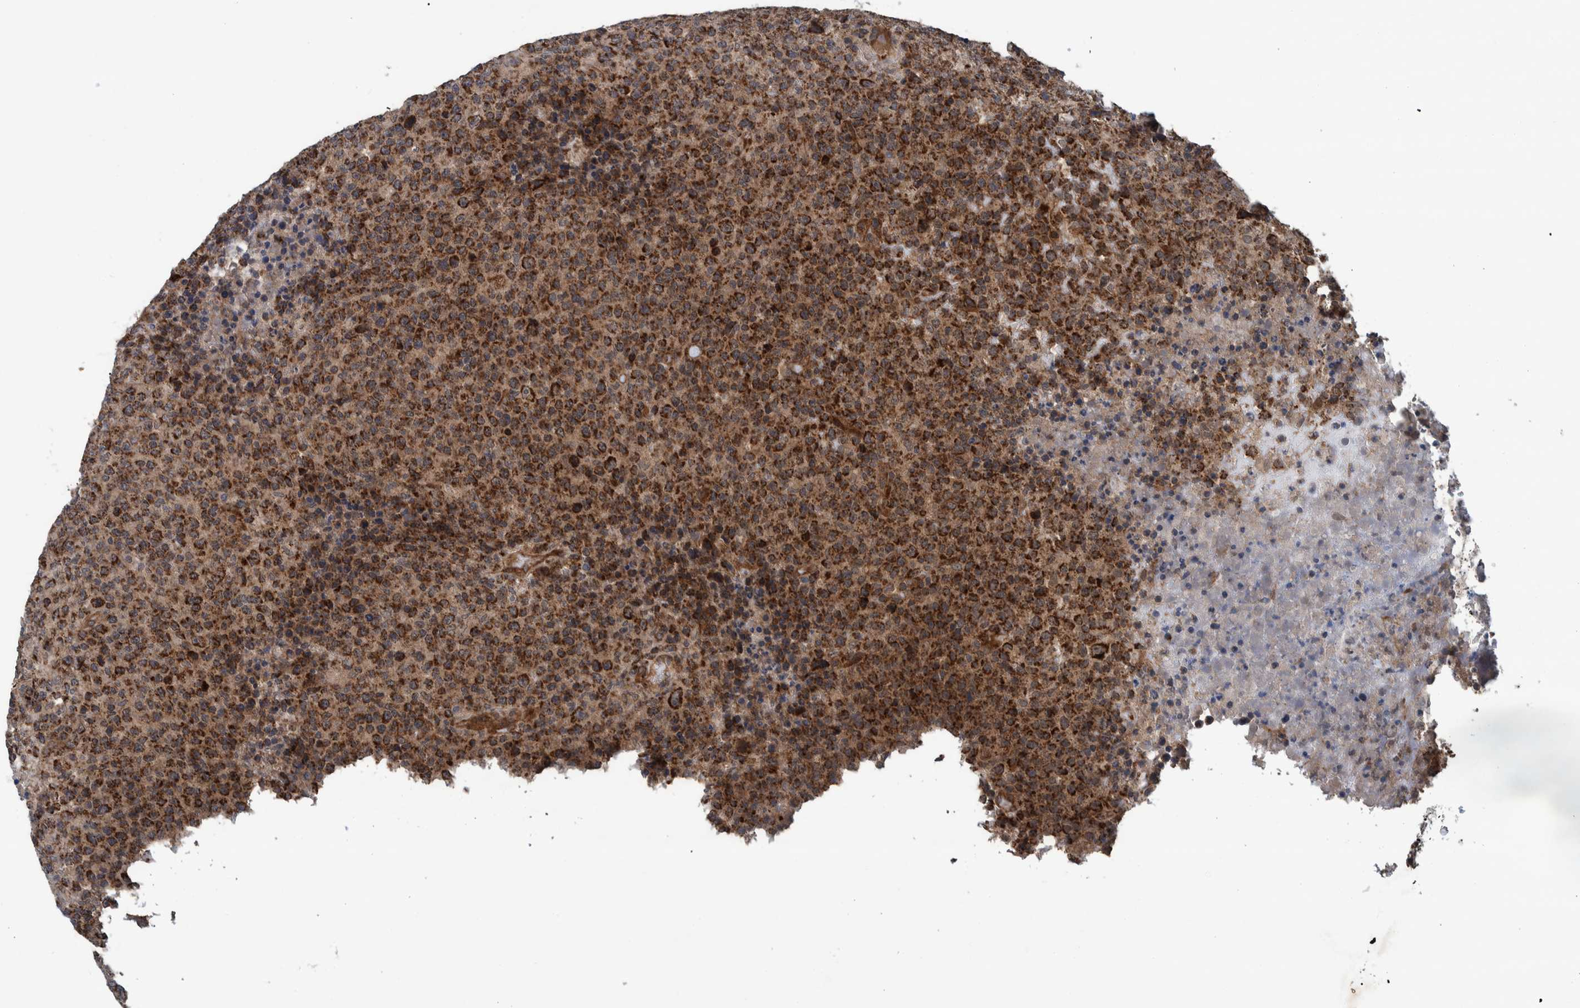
{"staining": {"intensity": "strong", "quantity": ">75%", "location": "cytoplasmic/membranous"}, "tissue": "lymphoma", "cell_type": "Tumor cells", "image_type": "cancer", "snomed": [{"axis": "morphology", "description": "Malignant lymphoma, non-Hodgkin's type, High grade"}, {"axis": "topography", "description": "Lymph node"}], "caption": "DAB (3,3'-diaminobenzidine) immunohistochemical staining of lymphoma reveals strong cytoplasmic/membranous protein expression in about >75% of tumor cells.", "gene": "MRPS7", "patient": {"sex": "male", "age": 13}}